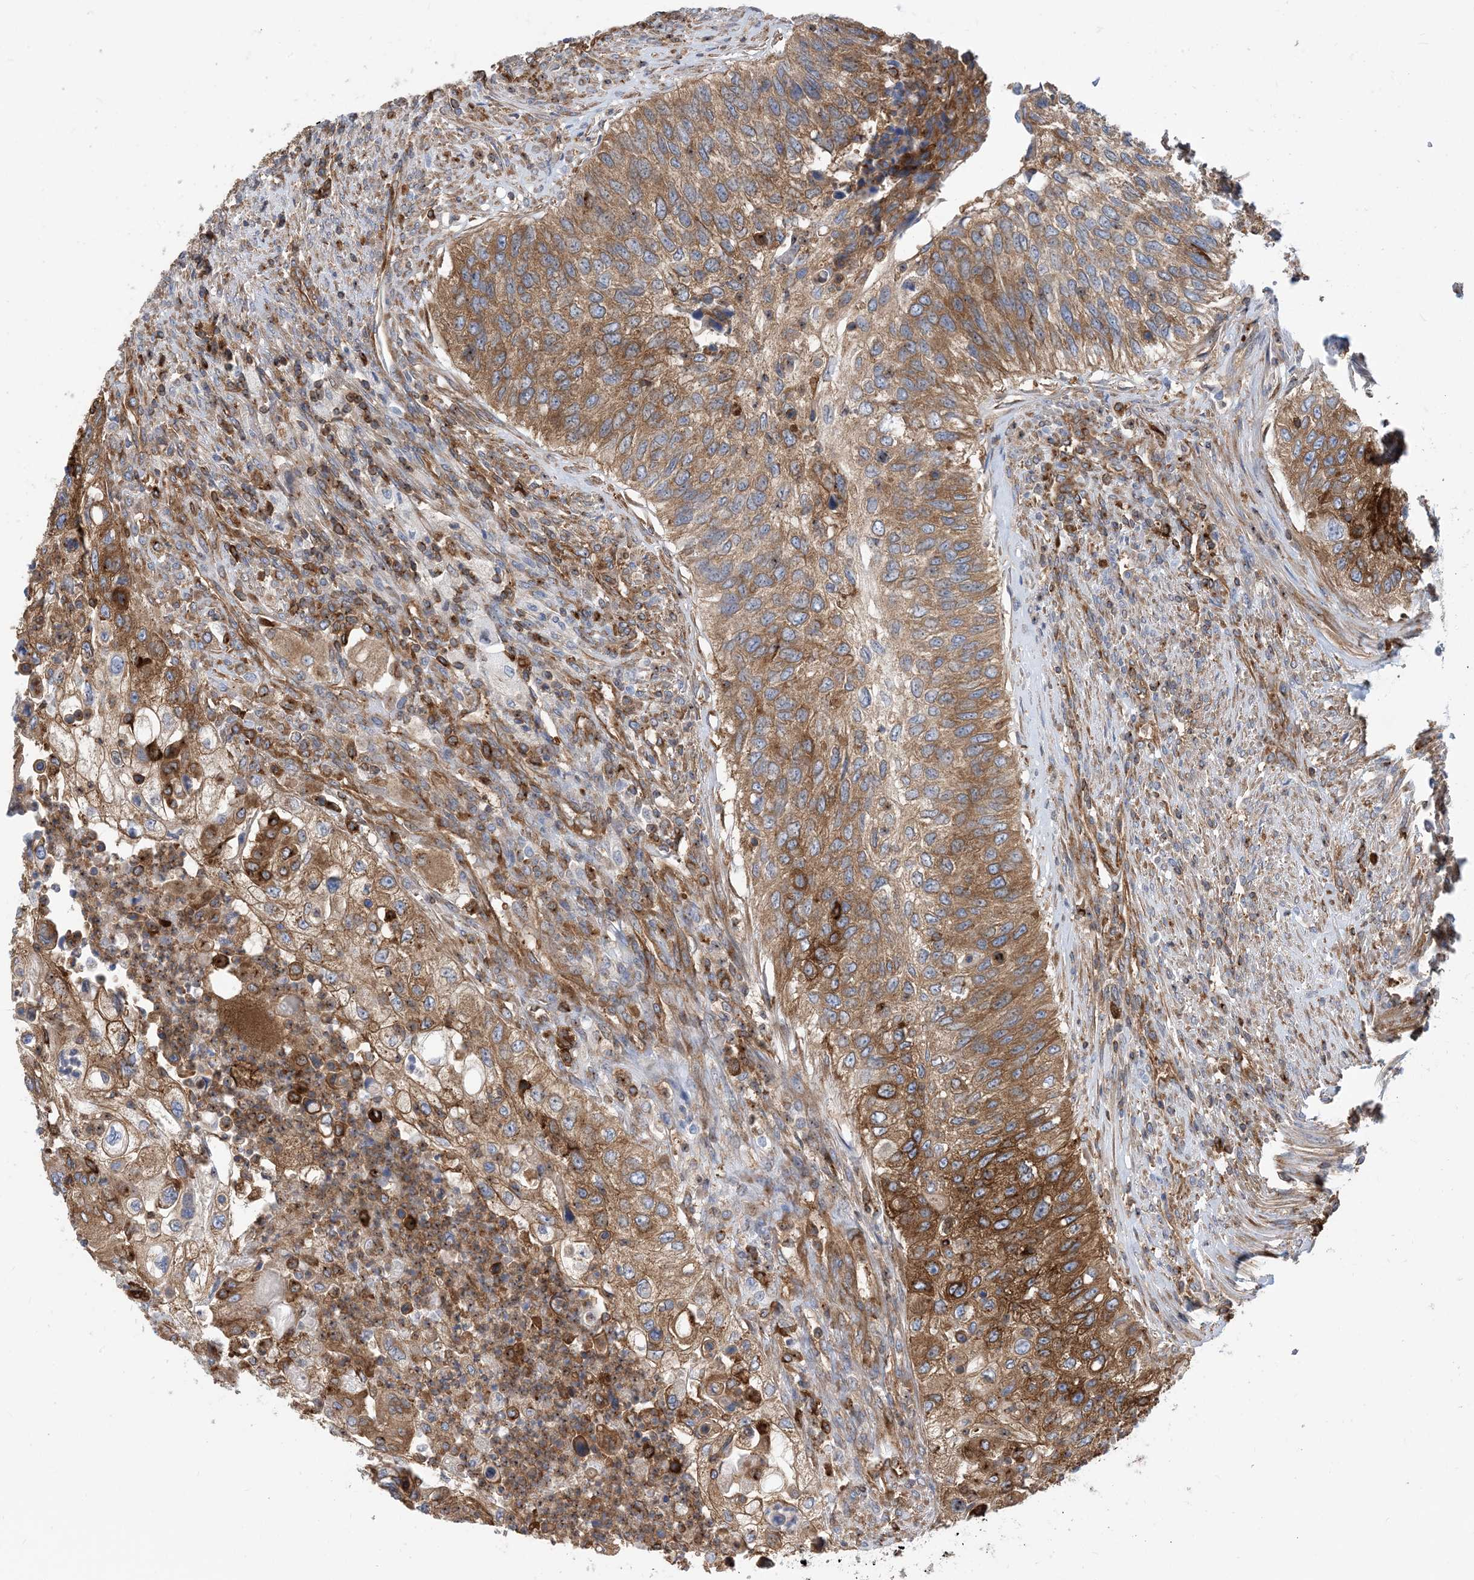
{"staining": {"intensity": "moderate", "quantity": ">75%", "location": "cytoplasmic/membranous"}, "tissue": "urothelial cancer", "cell_type": "Tumor cells", "image_type": "cancer", "snomed": [{"axis": "morphology", "description": "Urothelial carcinoma, High grade"}, {"axis": "topography", "description": "Urinary bladder"}], "caption": "A brown stain highlights moderate cytoplasmic/membranous staining of a protein in high-grade urothelial carcinoma tumor cells.", "gene": "DYNC1LI1", "patient": {"sex": "female", "age": 60}}